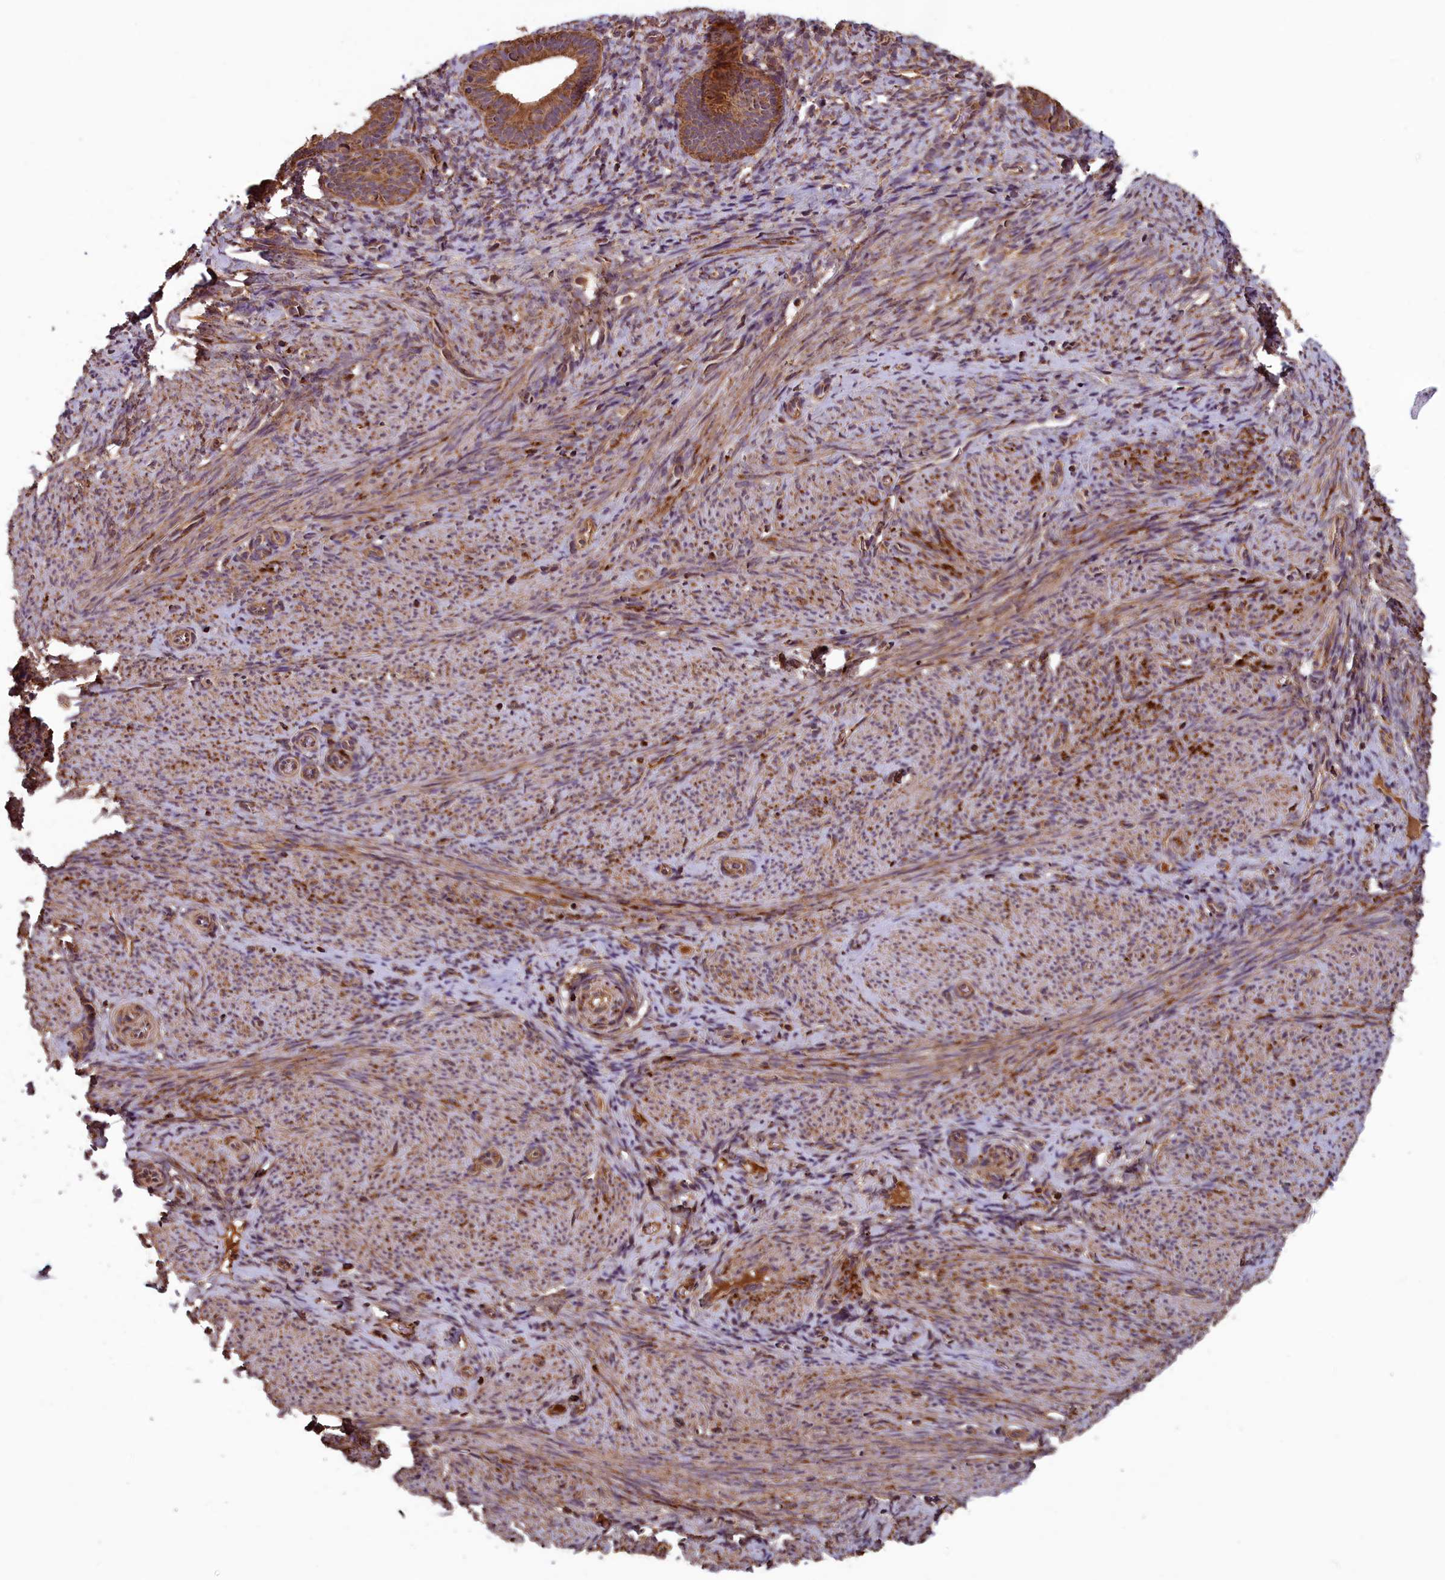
{"staining": {"intensity": "moderate", "quantity": ">75%", "location": "cytoplasmic/membranous"}, "tissue": "endometrium", "cell_type": "Cells in endometrial stroma", "image_type": "normal", "snomed": [{"axis": "morphology", "description": "Normal tissue, NOS"}, {"axis": "topography", "description": "Endometrium"}], "caption": "Immunohistochemistry (IHC) histopathology image of unremarkable endometrium: human endometrium stained using IHC displays medium levels of moderate protein expression localized specifically in the cytoplasmic/membranous of cells in endometrial stroma, appearing as a cytoplasmic/membranous brown color.", "gene": "CCDC15", "patient": {"sex": "female", "age": 65}}